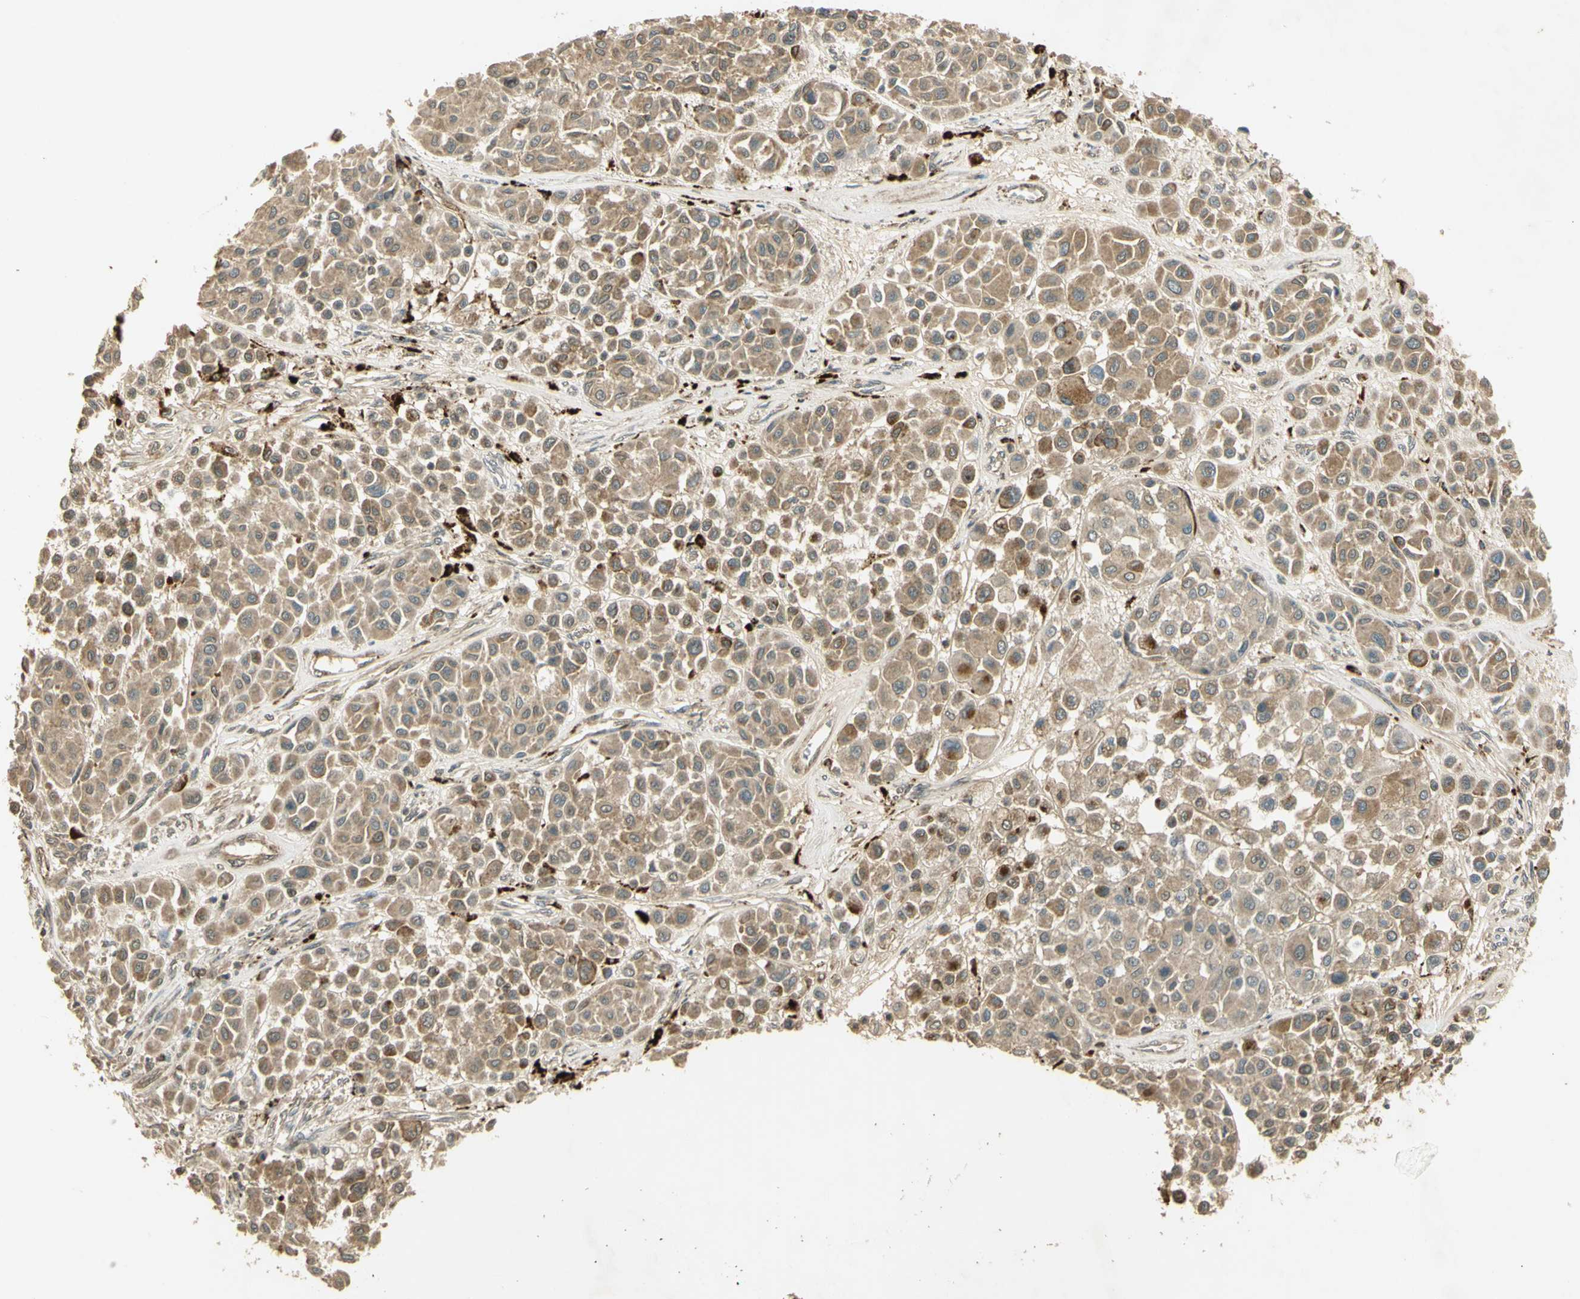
{"staining": {"intensity": "weak", "quantity": ">75%", "location": "cytoplasmic/membranous"}, "tissue": "melanoma", "cell_type": "Tumor cells", "image_type": "cancer", "snomed": [{"axis": "morphology", "description": "Malignant melanoma, Metastatic site"}, {"axis": "topography", "description": "Soft tissue"}], "caption": "This photomicrograph displays immunohistochemistry staining of human malignant melanoma (metastatic site), with low weak cytoplasmic/membranous positivity in approximately >75% of tumor cells.", "gene": "GMEB2", "patient": {"sex": "male", "age": 41}}